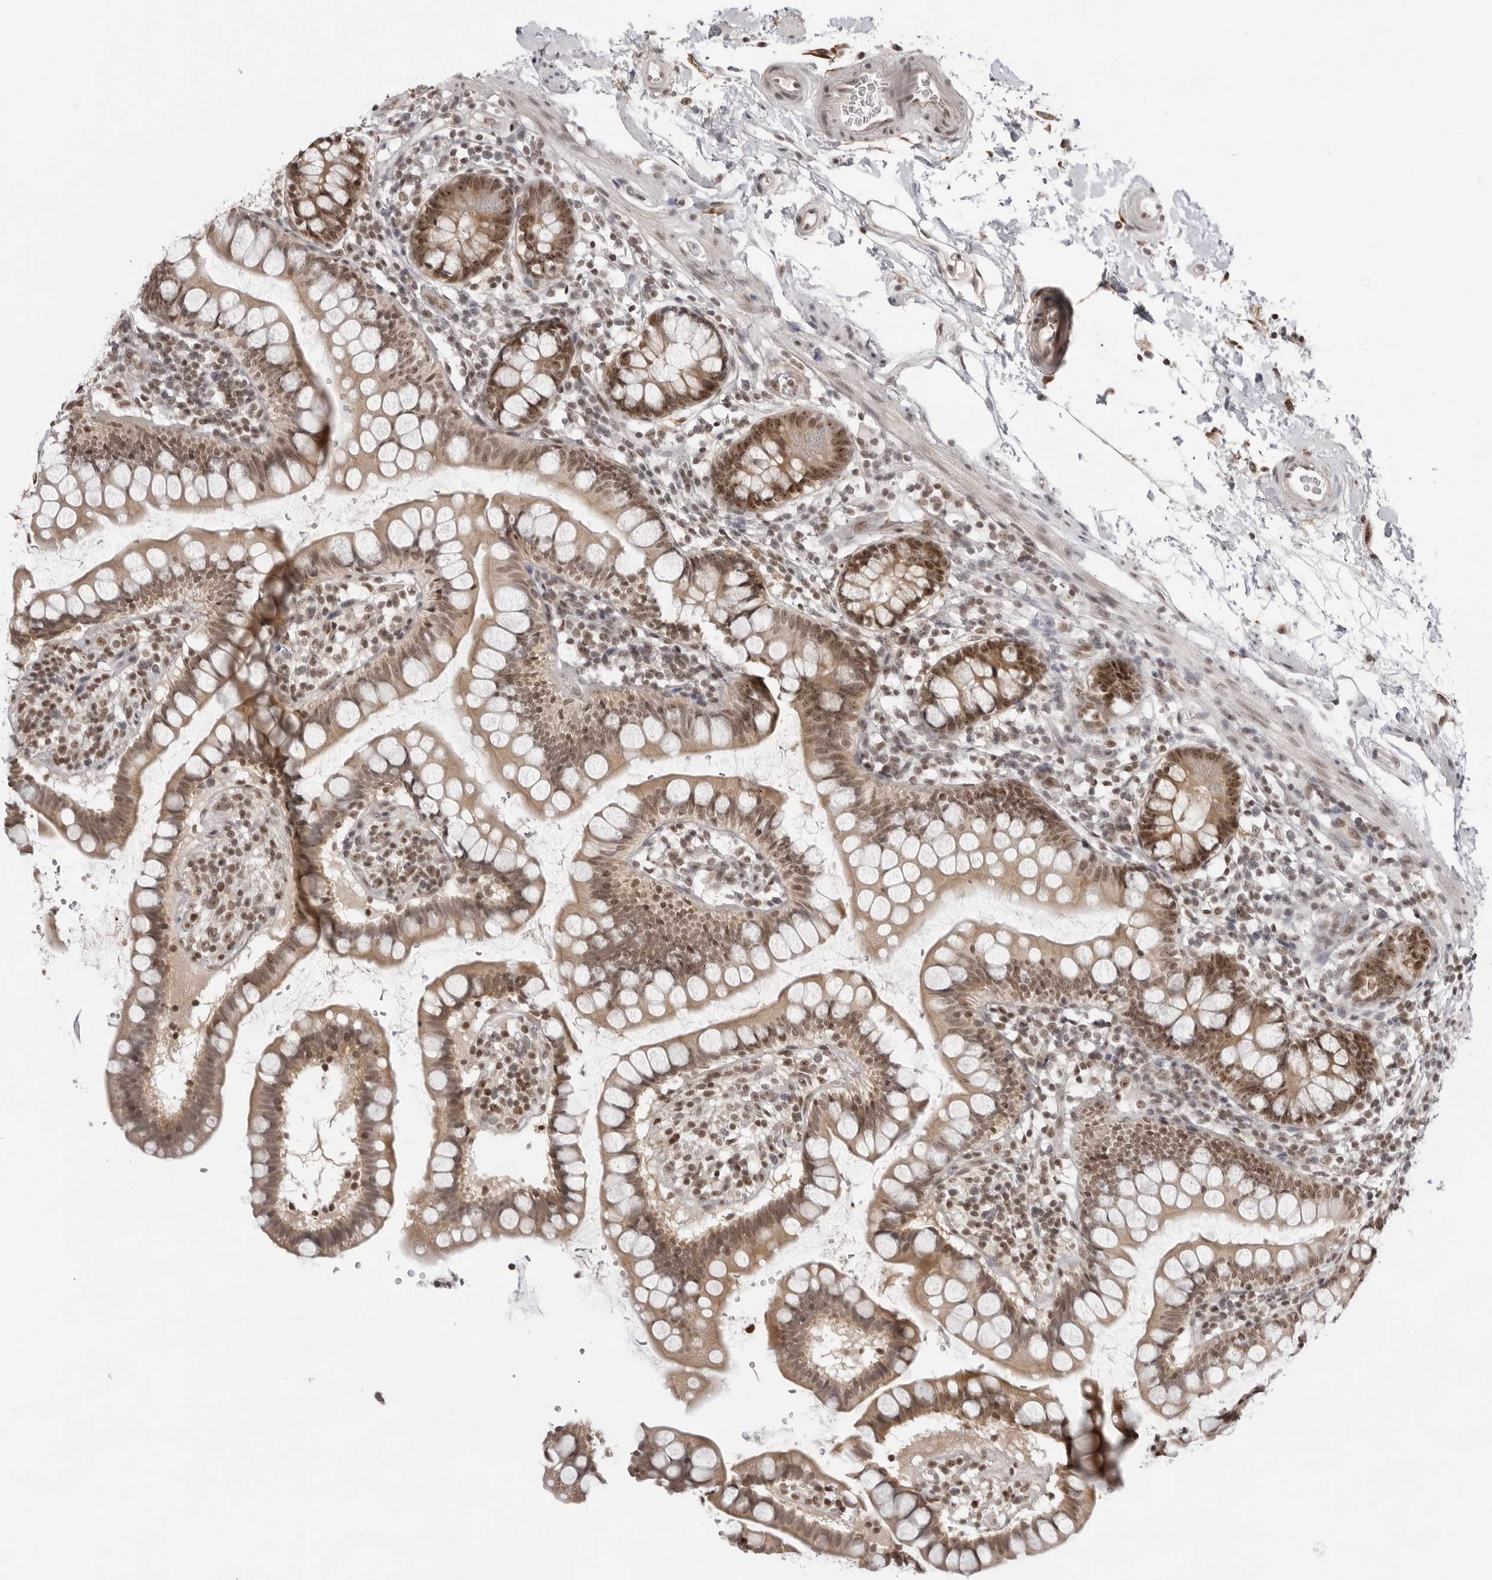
{"staining": {"intensity": "moderate", "quantity": ">75%", "location": "cytoplasmic/membranous,nuclear"}, "tissue": "small intestine", "cell_type": "Glandular cells", "image_type": "normal", "snomed": [{"axis": "morphology", "description": "Normal tissue, NOS"}, {"axis": "topography", "description": "Small intestine"}], "caption": "This image shows immunohistochemistry staining of normal human small intestine, with medium moderate cytoplasmic/membranous,nuclear expression in about >75% of glandular cells.", "gene": "EXOSC10", "patient": {"sex": "female", "age": 84}}